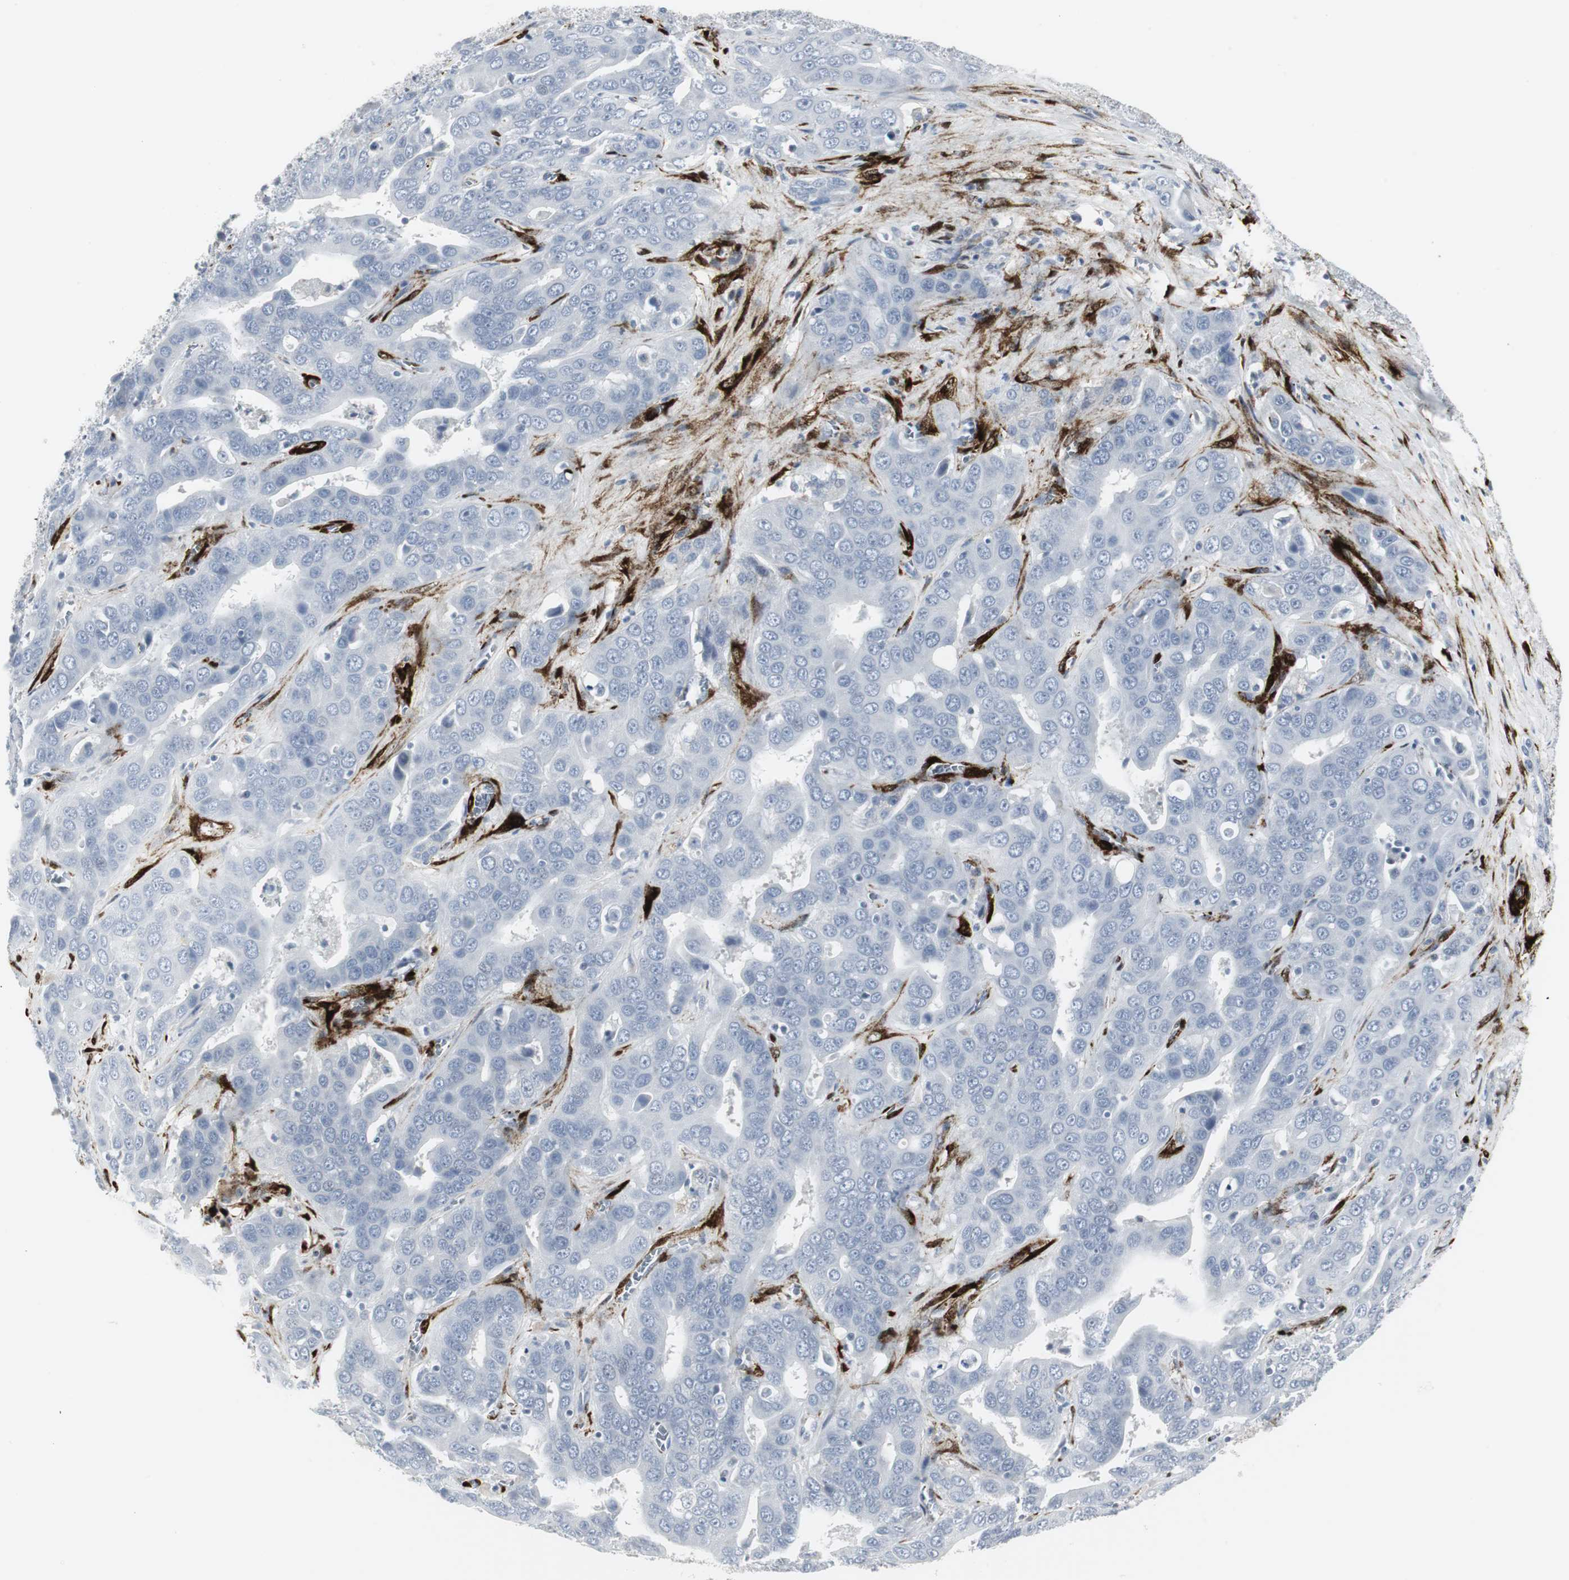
{"staining": {"intensity": "negative", "quantity": "none", "location": "none"}, "tissue": "liver cancer", "cell_type": "Tumor cells", "image_type": "cancer", "snomed": [{"axis": "morphology", "description": "Cholangiocarcinoma"}, {"axis": "topography", "description": "Liver"}], "caption": "Liver cholangiocarcinoma stained for a protein using IHC demonstrates no expression tumor cells.", "gene": "PPP1R14A", "patient": {"sex": "female", "age": 52}}